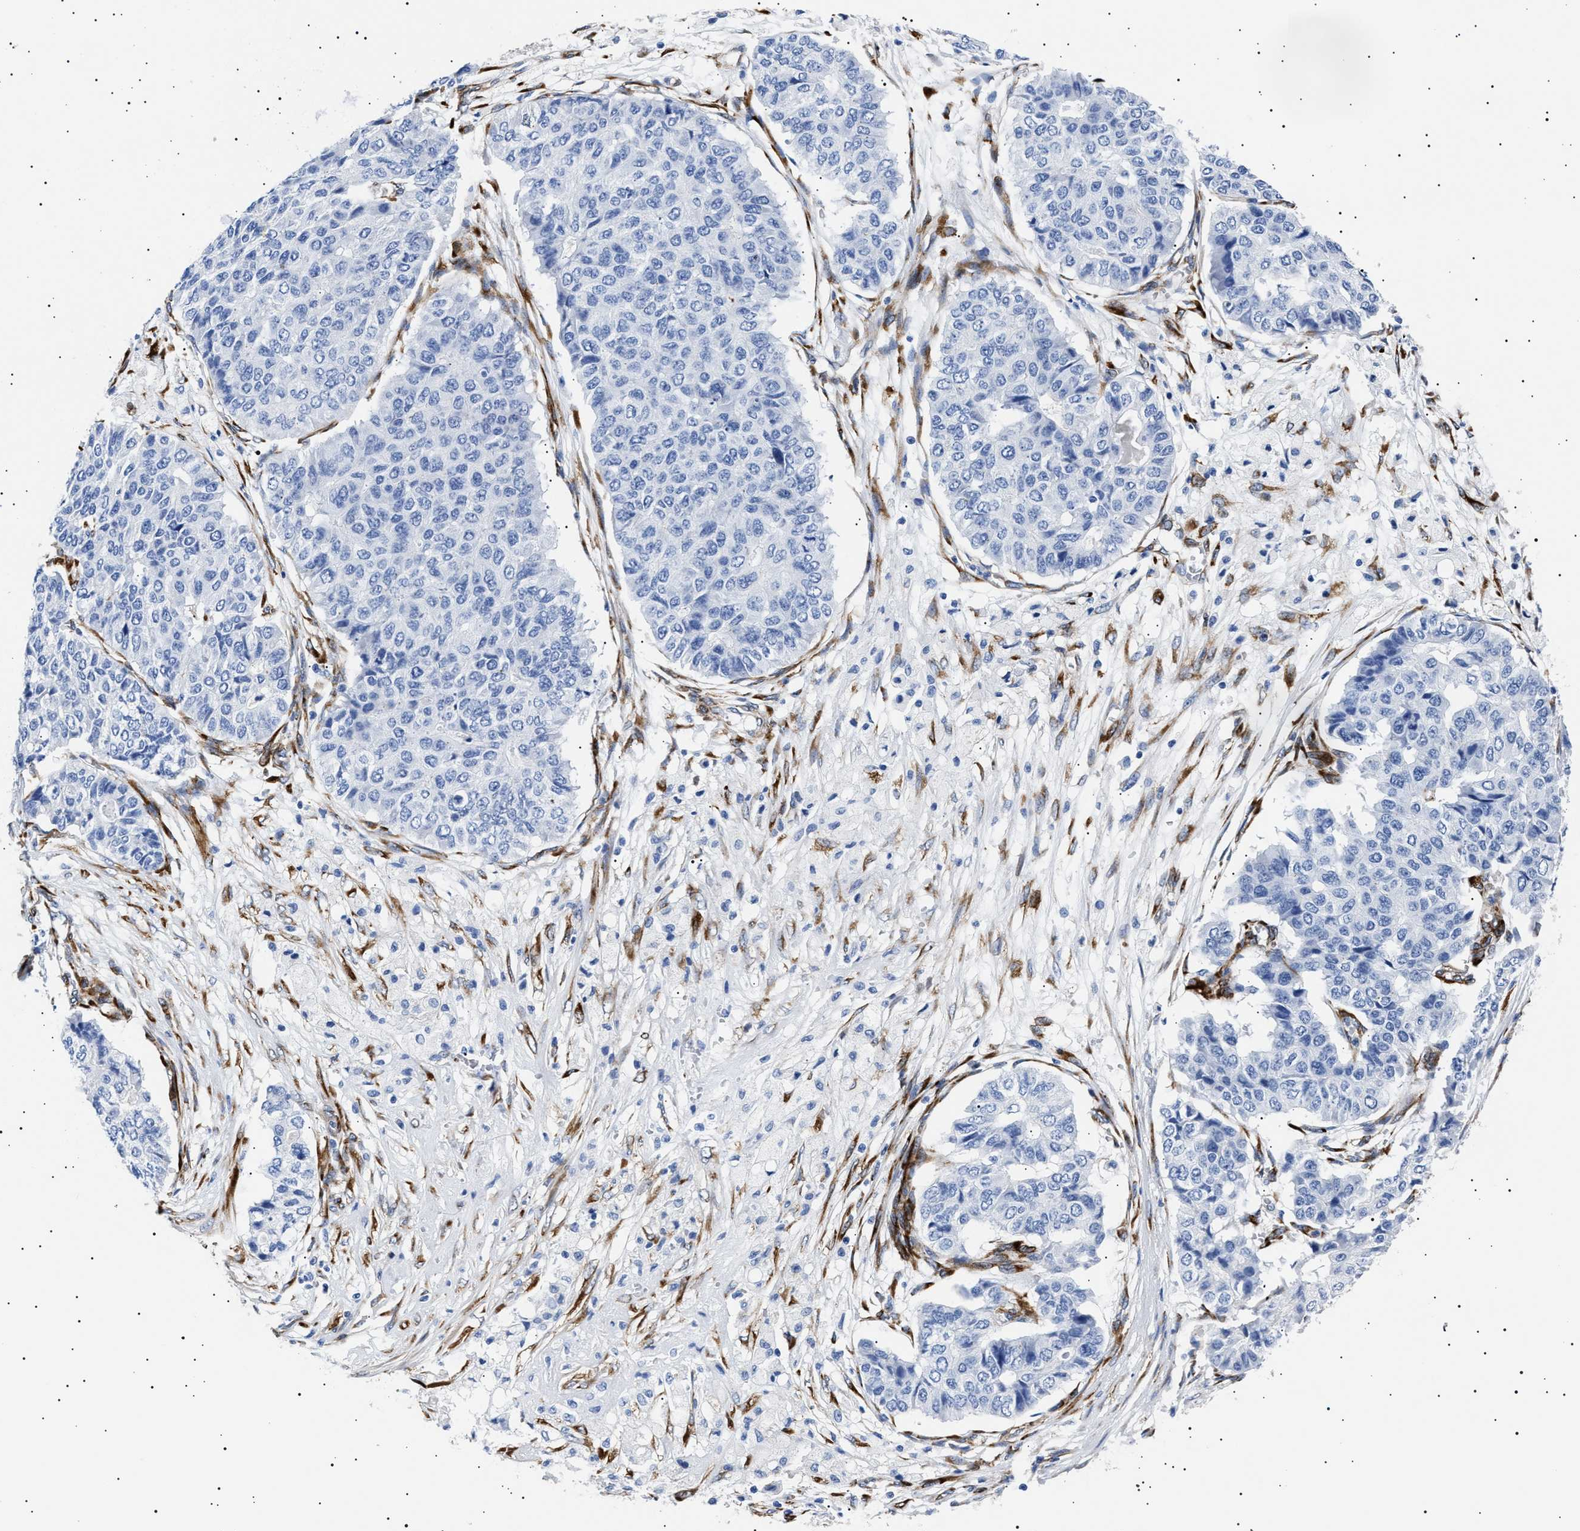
{"staining": {"intensity": "negative", "quantity": "none", "location": "none"}, "tissue": "pancreatic cancer", "cell_type": "Tumor cells", "image_type": "cancer", "snomed": [{"axis": "morphology", "description": "Adenocarcinoma, NOS"}, {"axis": "topography", "description": "Pancreas"}], "caption": "A high-resolution histopathology image shows immunohistochemistry staining of pancreatic adenocarcinoma, which displays no significant staining in tumor cells.", "gene": "HEMGN", "patient": {"sex": "male", "age": 50}}